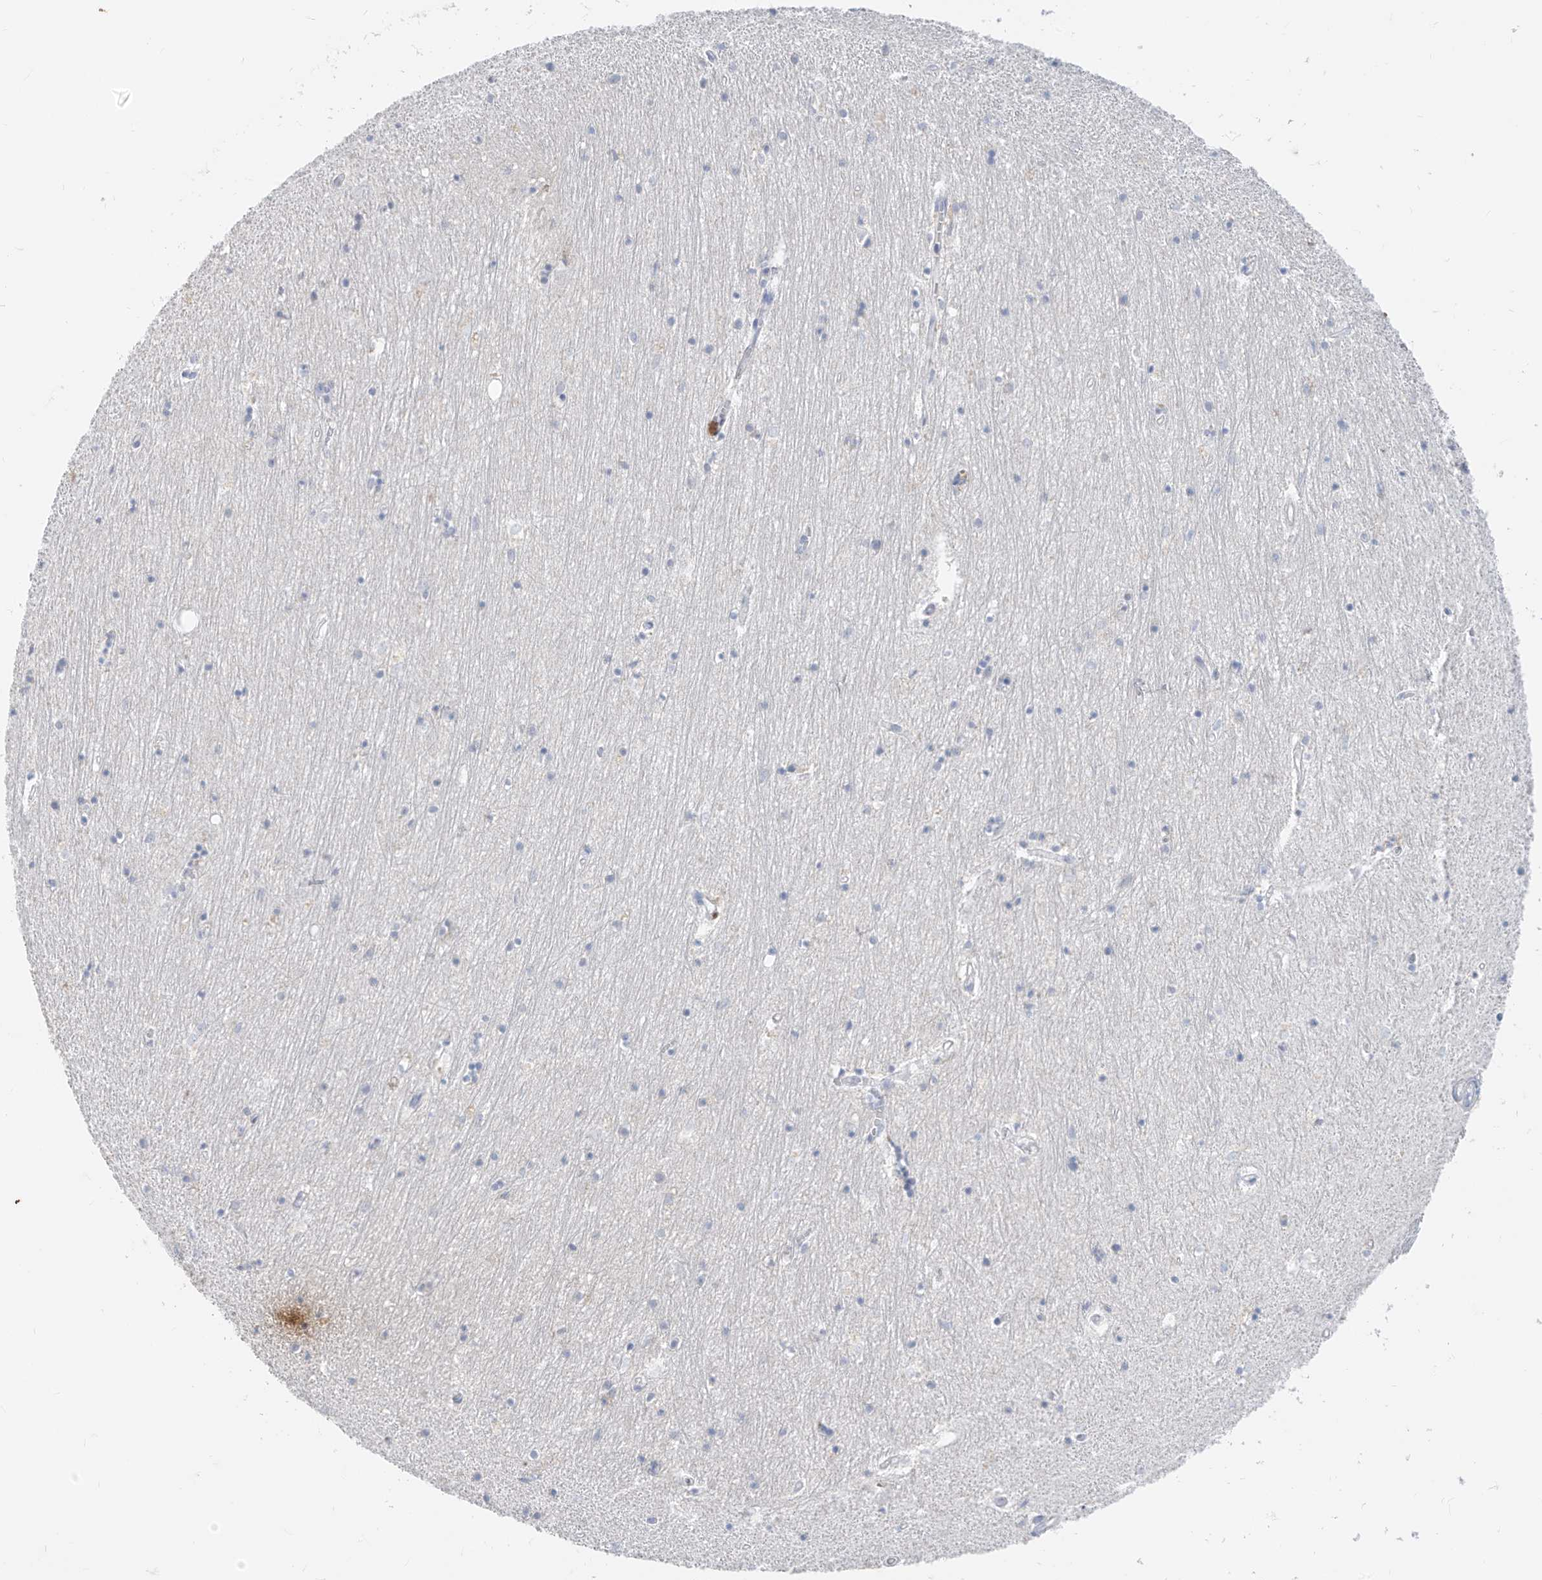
{"staining": {"intensity": "negative", "quantity": "none", "location": "none"}, "tissue": "hippocampus", "cell_type": "Glial cells", "image_type": "normal", "snomed": [{"axis": "morphology", "description": "Normal tissue, NOS"}, {"axis": "topography", "description": "Hippocampus"}], "caption": "A high-resolution micrograph shows immunohistochemistry (IHC) staining of normal hippocampus, which reveals no significant expression in glial cells. Nuclei are stained in blue.", "gene": "TBX21", "patient": {"sex": "female", "age": 64}}